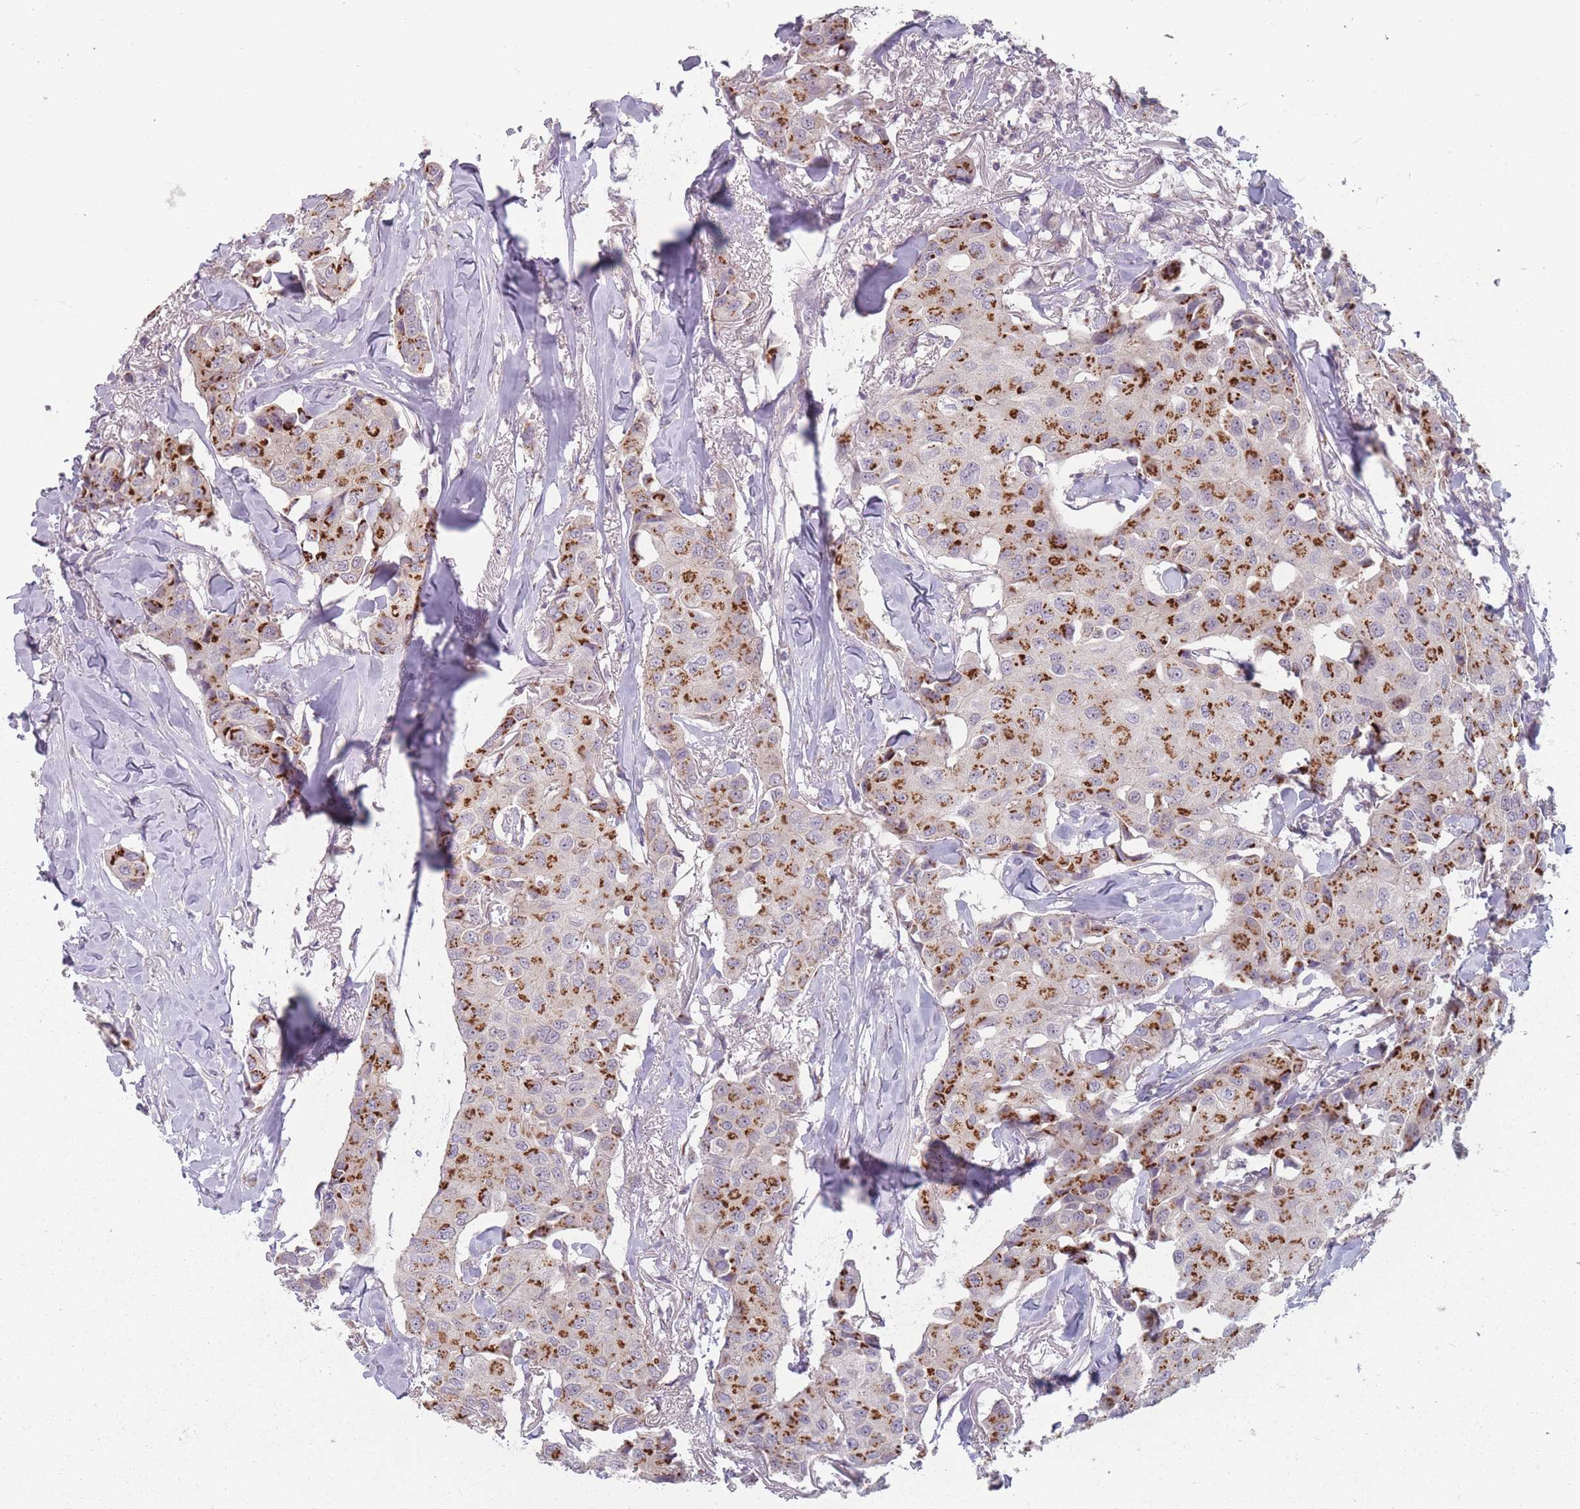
{"staining": {"intensity": "strong", "quantity": ">75%", "location": "cytoplasmic/membranous"}, "tissue": "breast cancer", "cell_type": "Tumor cells", "image_type": "cancer", "snomed": [{"axis": "morphology", "description": "Duct carcinoma"}, {"axis": "topography", "description": "Breast"}], "caption": "Protein analysis of breast infiltrating ductal carcinoma tissue shows strong cytoplasmic/membranous expression in about >75% of tumor cells.", "gene": "AKAIN1", "patient": {"sex": "female", "age": 80}}